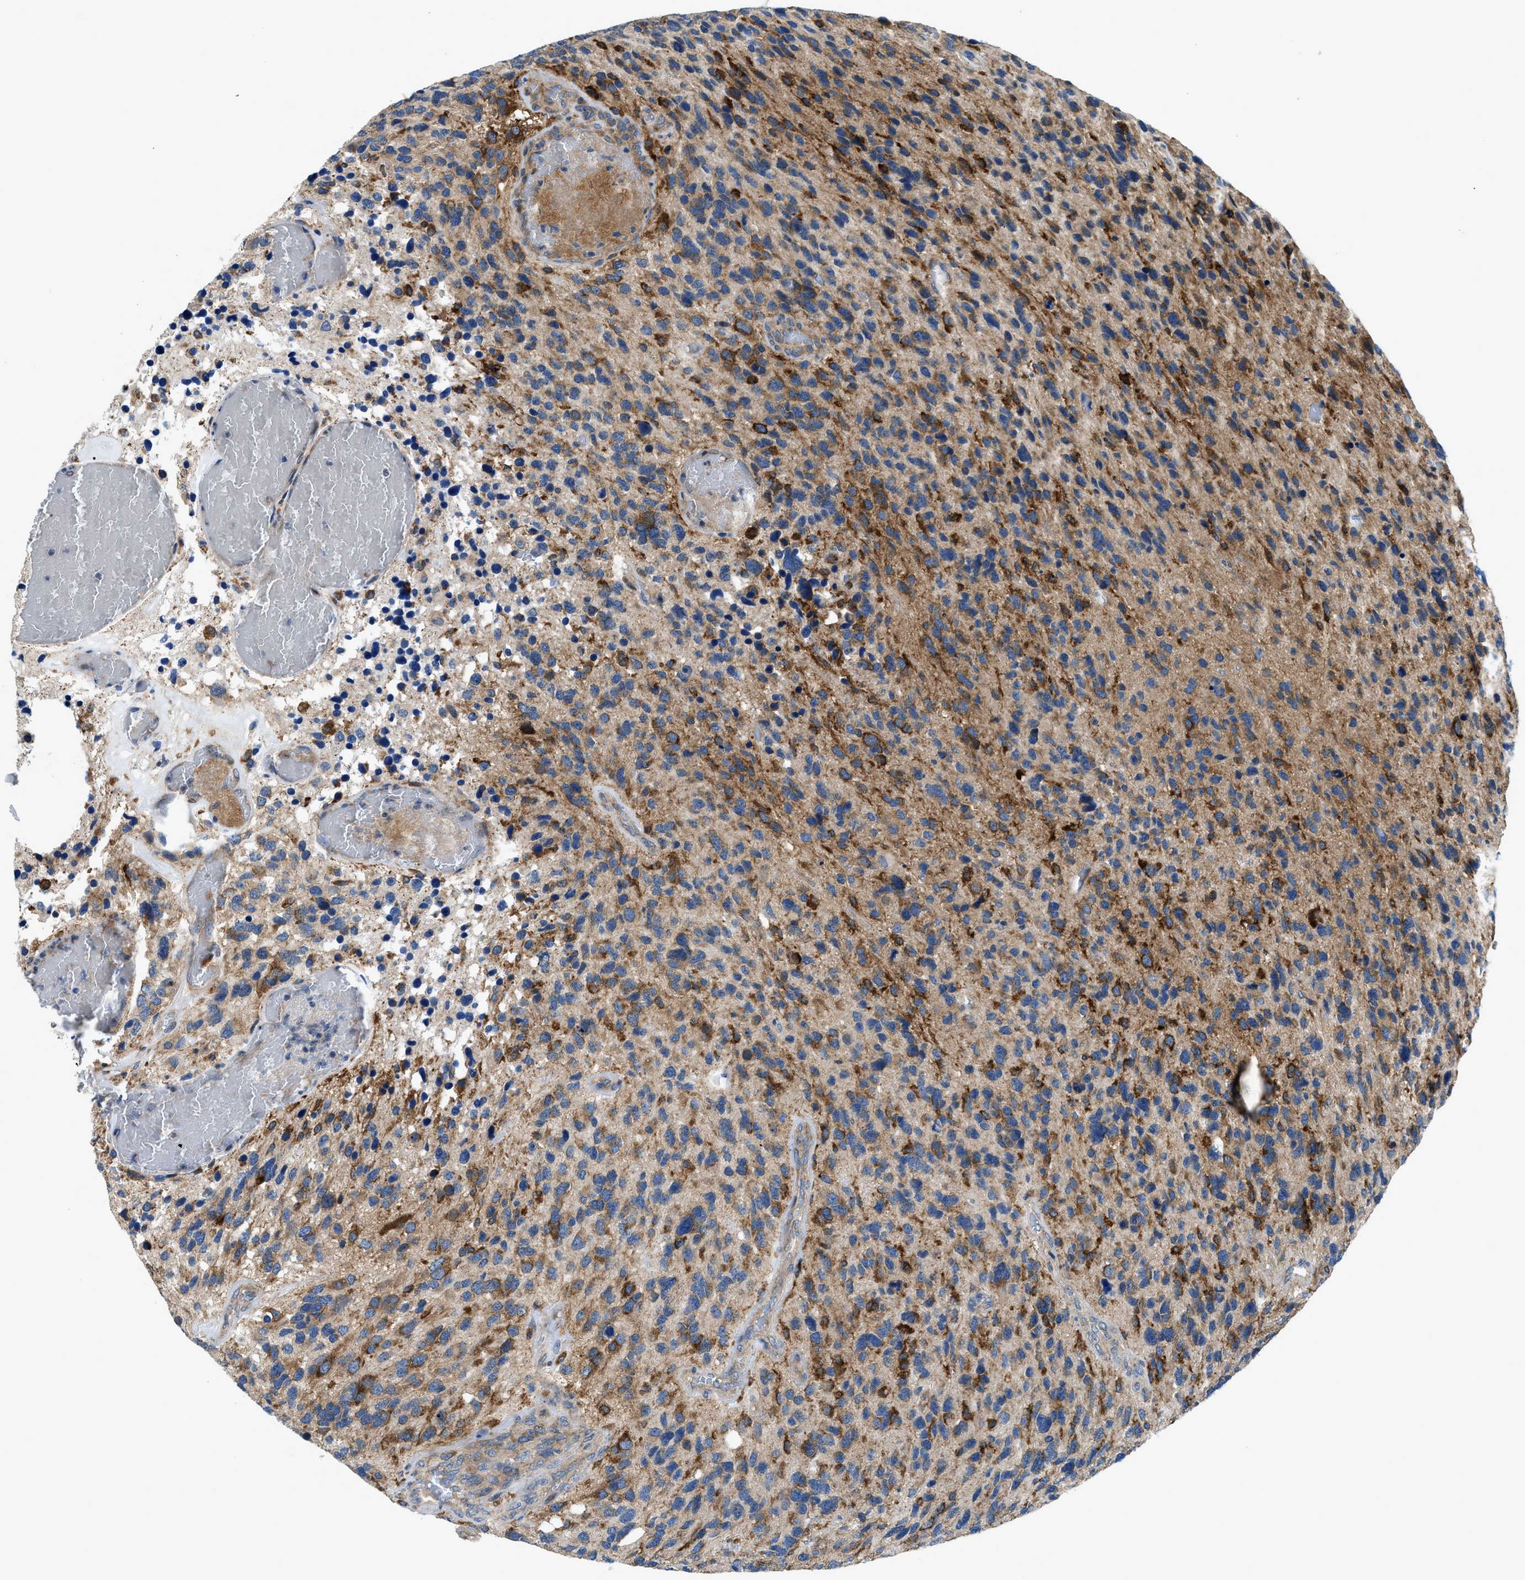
{"staining": {"intensity": "moderate", "quantity": "25%-75%", "location": "cytoplasmic/membranous"}, "tissue": "glioma", "cell_type": "Tumor cells", "image_type": "cancer", "snomed": [{"axis": "morphology", "description": "Glioma, malignant, High grade"}, {"axis": "topography", "description": "Brain"}], "caption": "DAB immunohistochemical staining of glioma displays moderate cytoplasmic/membranous protein staining in approximately 25%-75% of tumor cells. (IHC, brightfield microscopy, high magnification).", "gene": "LPIN2", "patient": {"sex": "female", "age": 58}}